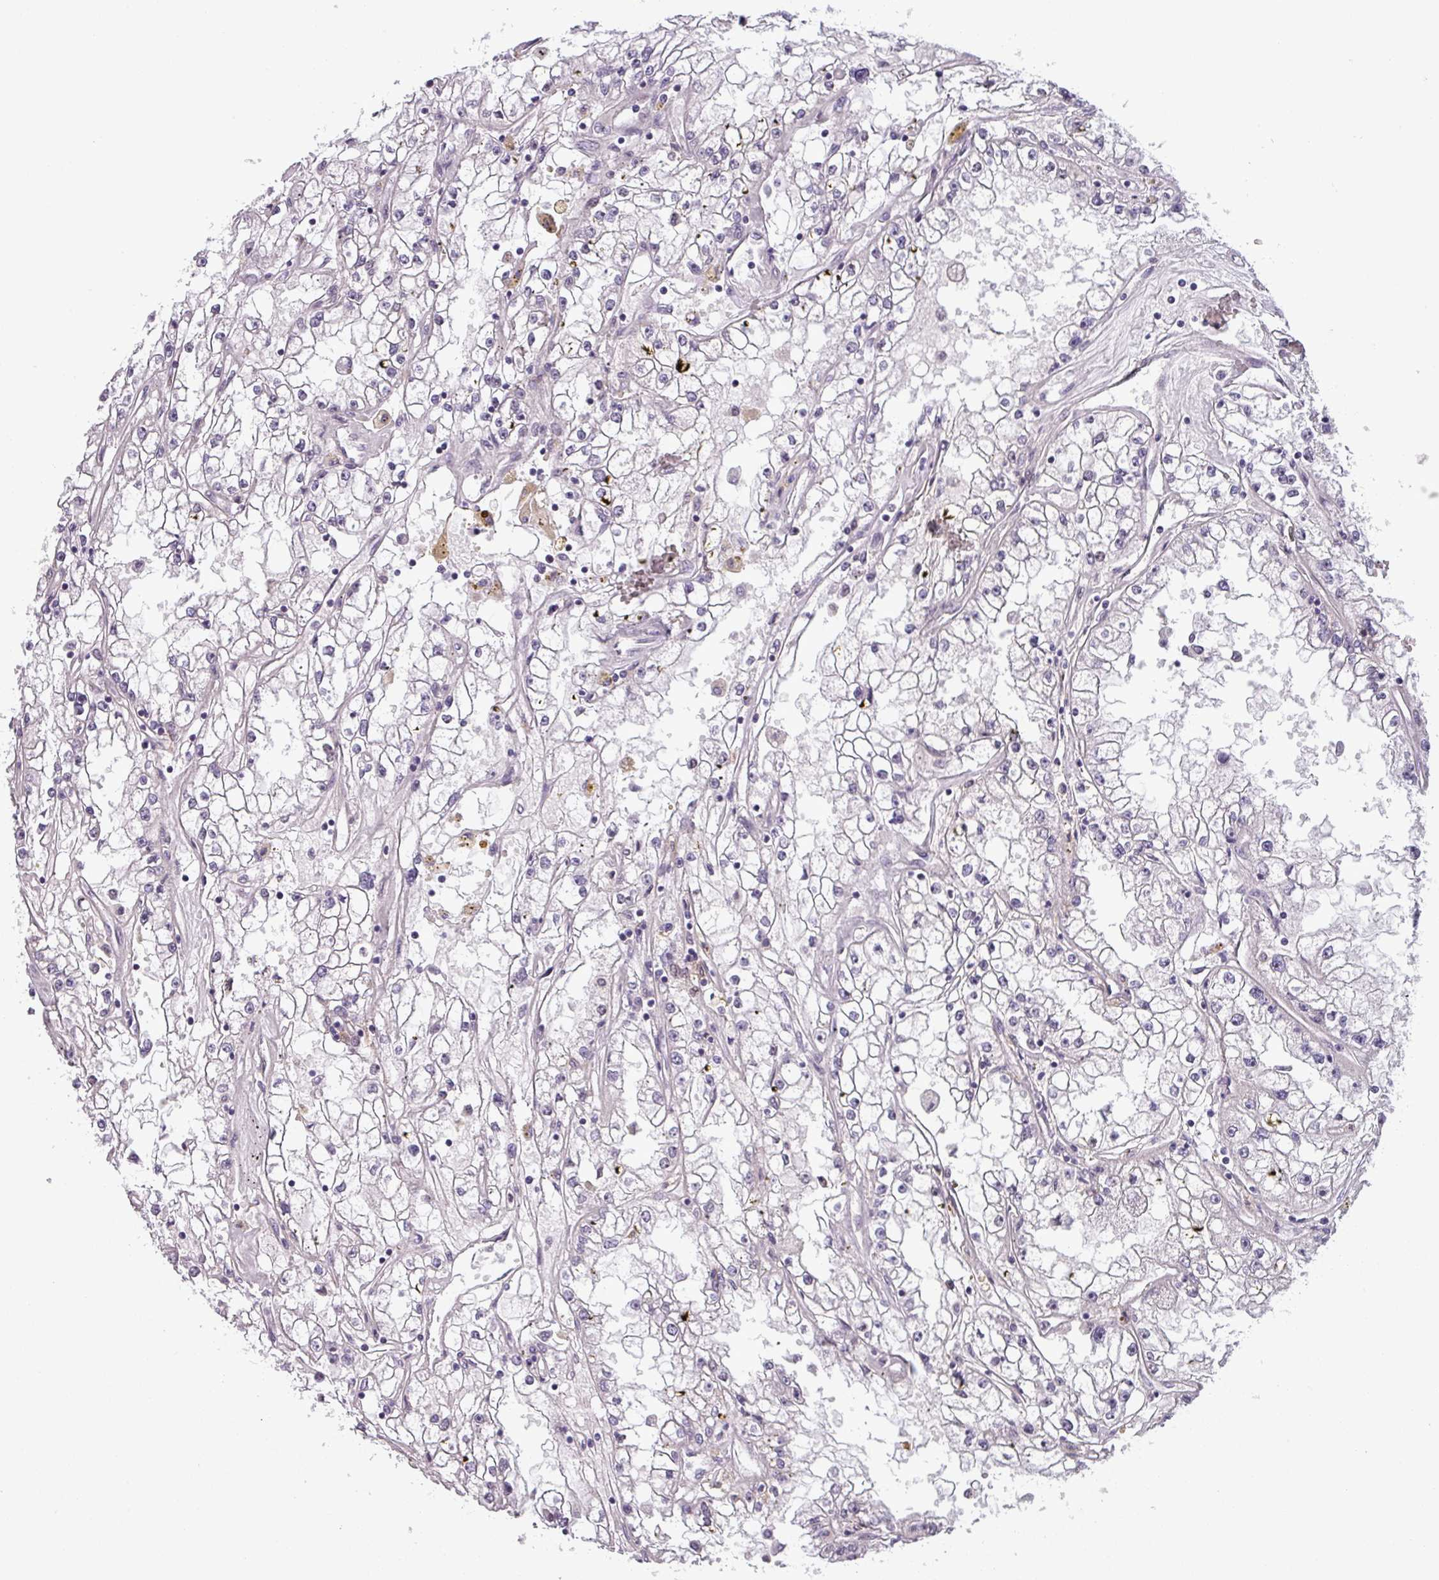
{"staining": {"intensity": "negative", "quantity": "none", "location": "none"}, "tissue": "renal cancer", "cell_type": "Tumor cells", "image_type": "cancer", "snomed": [{"axis": "morphology", "description": "Adenocarcinoma, NOS"}, {"axis": "topography", "description": "Kidney"}], "caption": "Human renal cancer (adenocarcinoma) stained for a protein using immunohistochemistry reveals no positivity in tumor cells.", "gene": "NPFFR1", "patient": {"sex": "male", "age": 56}}